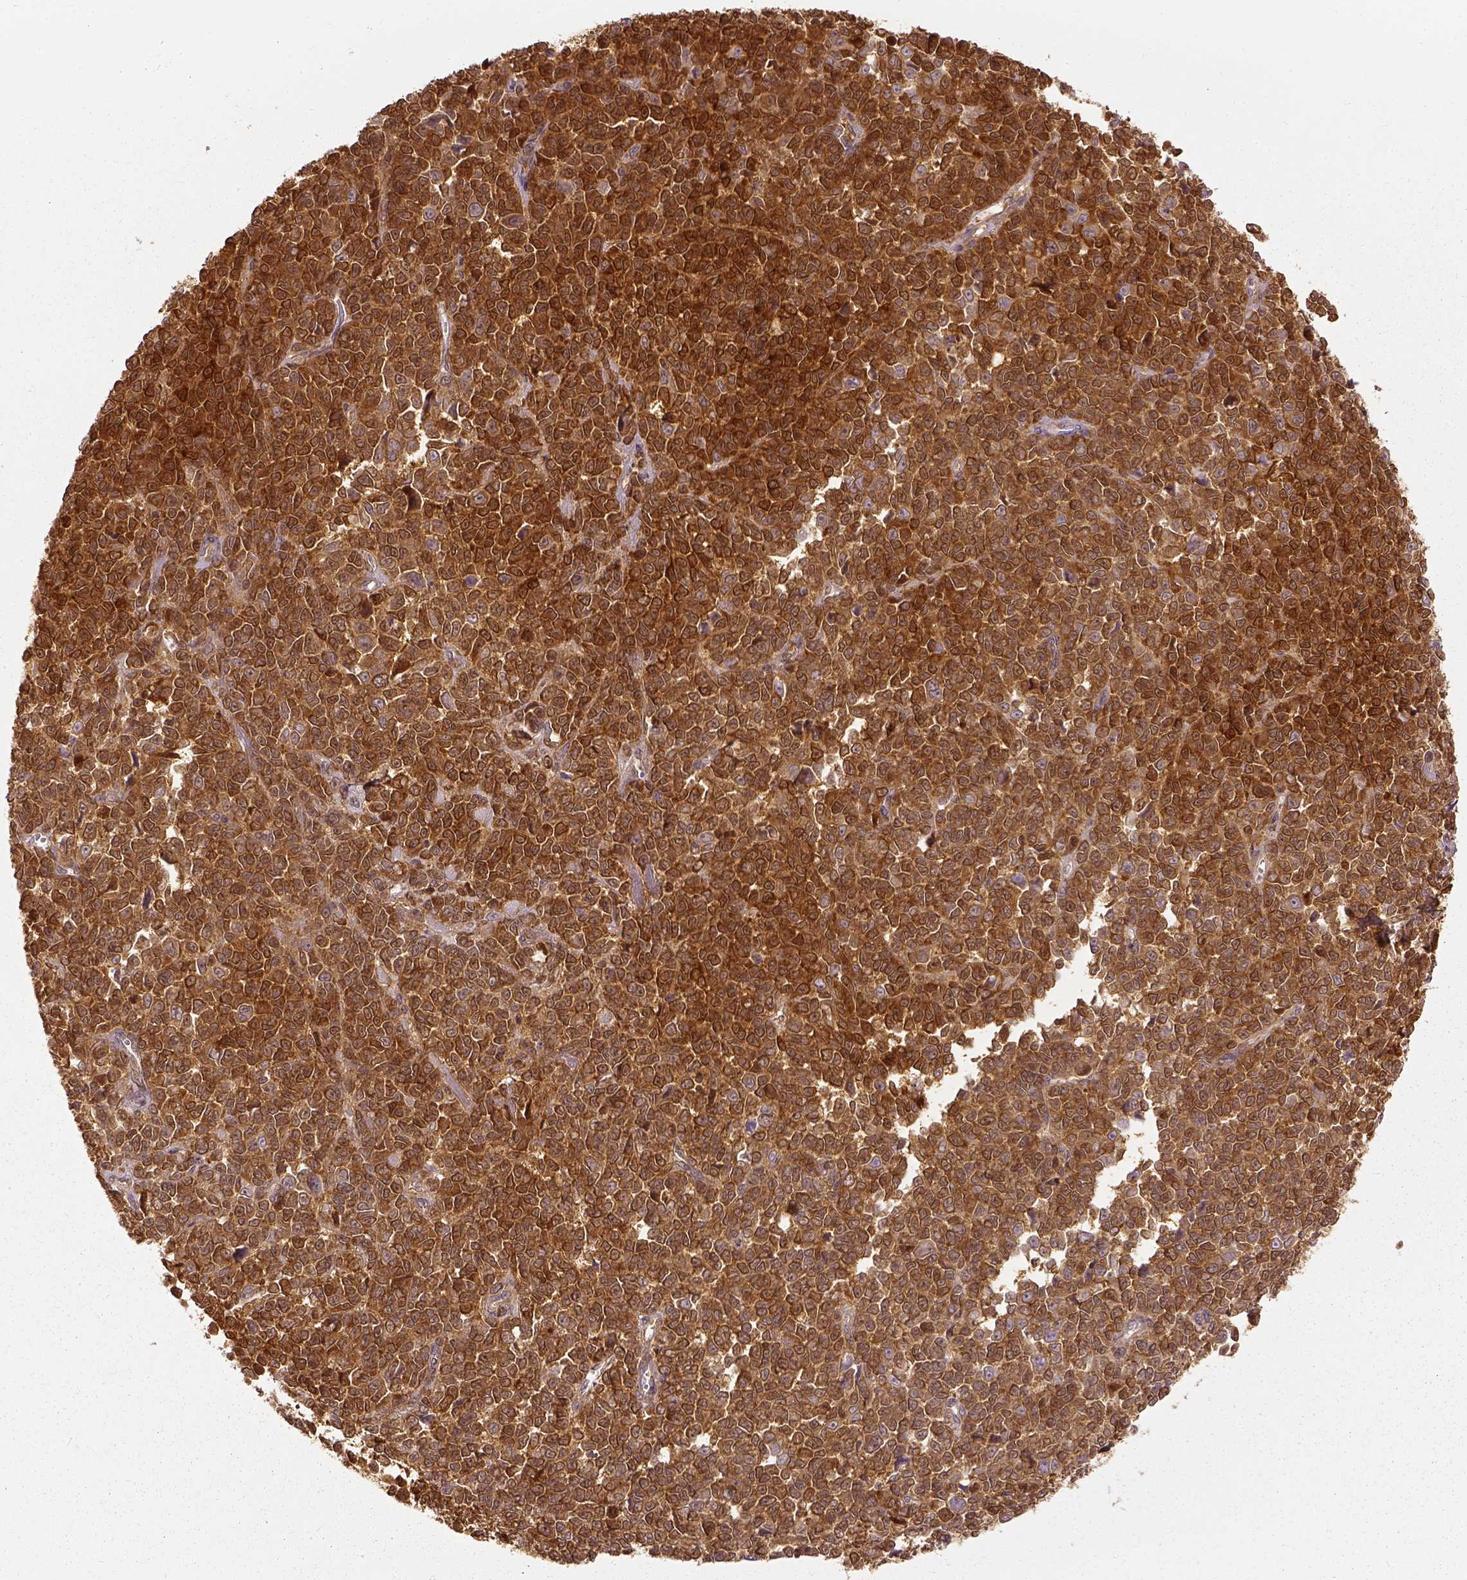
{"staining": {"intensity": "strong", "quantity": ">75%", "location": "cytoplasmic/membranous,nuclear"}, "tissue": "melanoma", "cell_type": "Tumor cells", "image_type": "cancer", "snomed": [{"axis": "morphology", "description": "Malignant melanoma, NOS"}, {"axis": "topography", "description": "Skin"}], "caption": "Immunohistochemical staining of human melanoma demonstrates high levels of strong cytoplasmic/membranous and nuclear protein positivity in approximately >75% of tumor cells.", "gene": "GPI", "patient": {"sex": "female", "age": 95}}